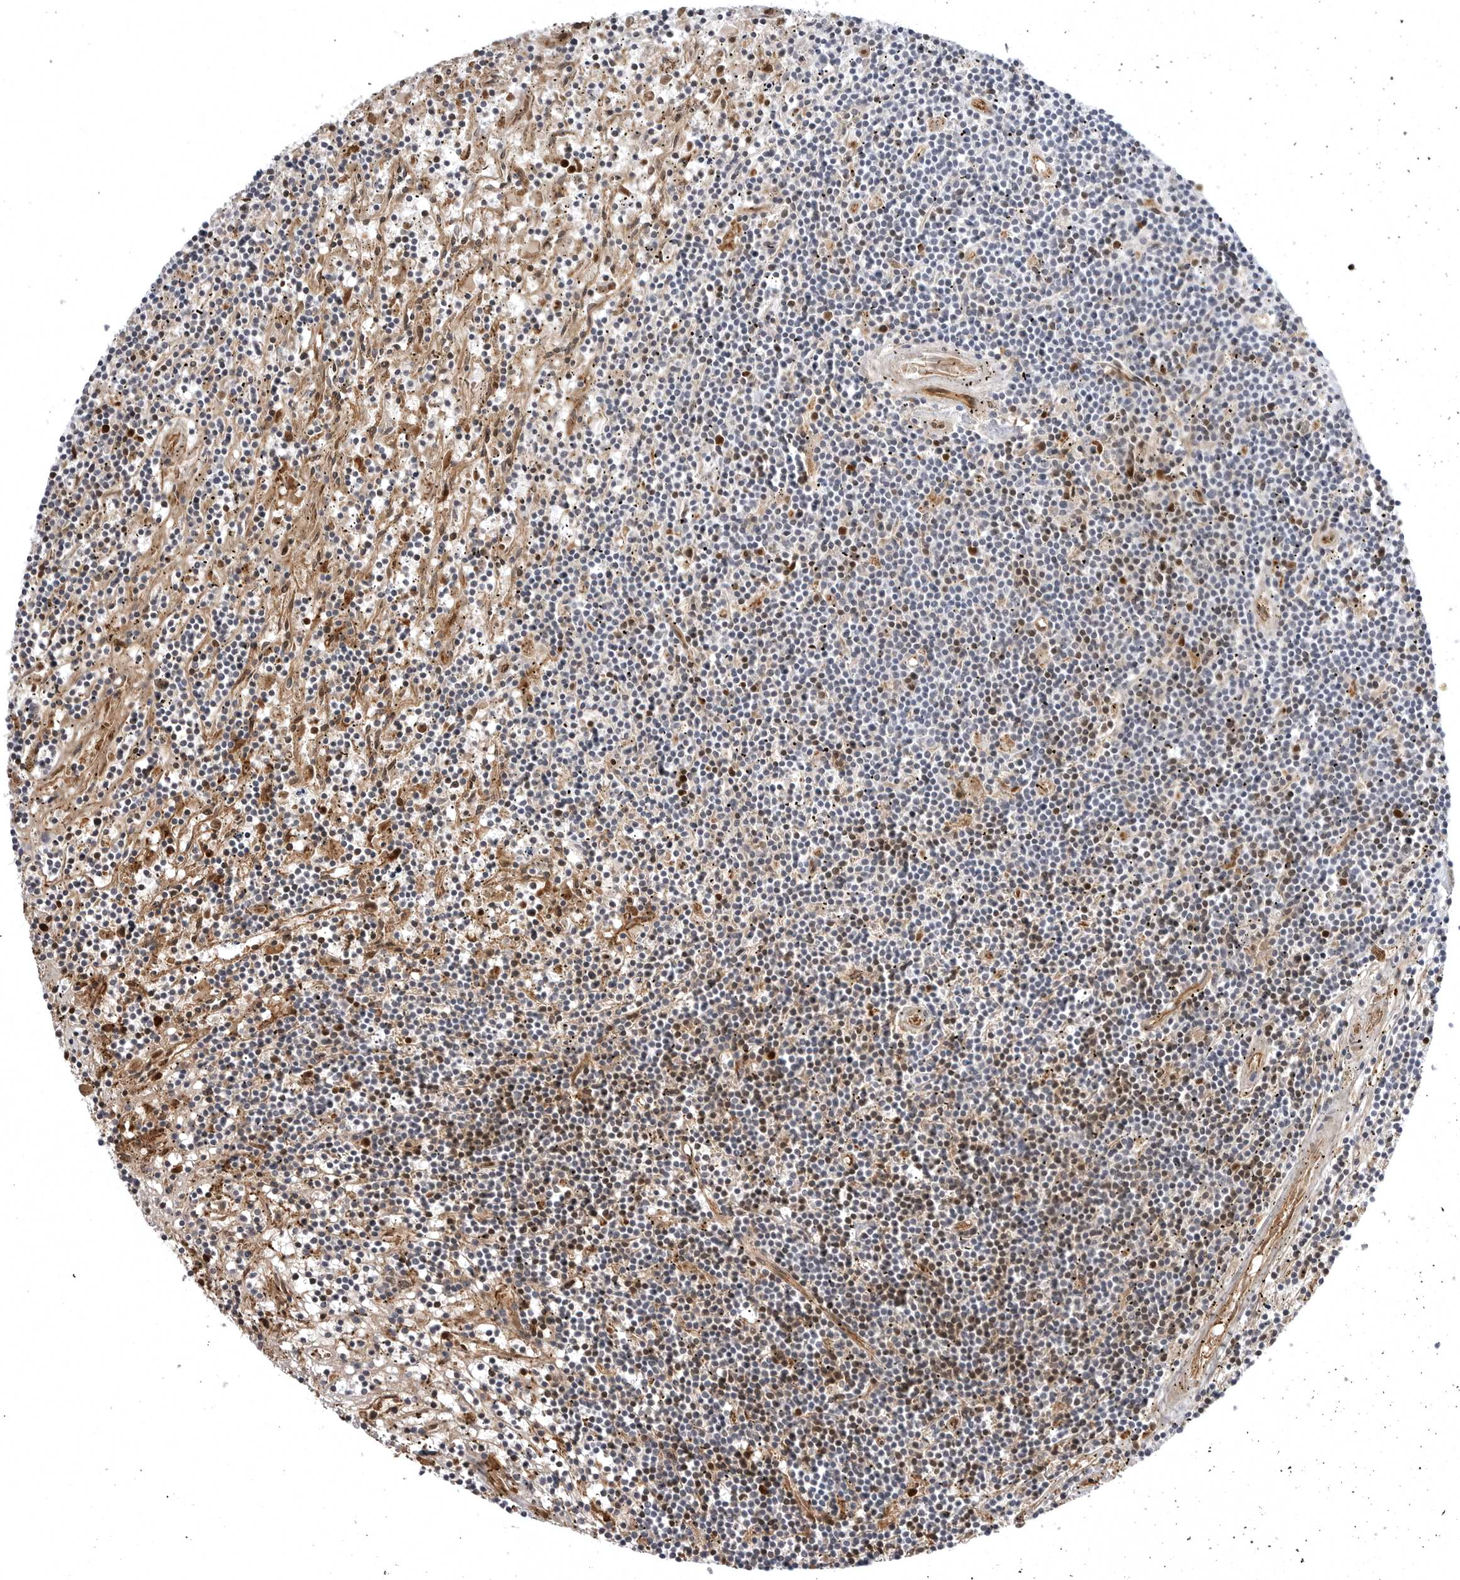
{"staining": {"intensity": "negative", "quantity": "none", "location": "none"}, "tissue": "lymphoma", "cell_type": "Tumor cells", "image_type": "cancer", "snomed": [{"axis": "morphology", "description": "Malignant lymphoma, non-Hodgkin's type, Low grade"}, {"axis": "topography", "description": "Spleen"}], "caption": "IHC photomicrograph of human lymphoma stained for a protein (brown), which displays no staining in tumor cells.", "gene": "ARL5A", "patient": {"sex": "male", "age": 76}}